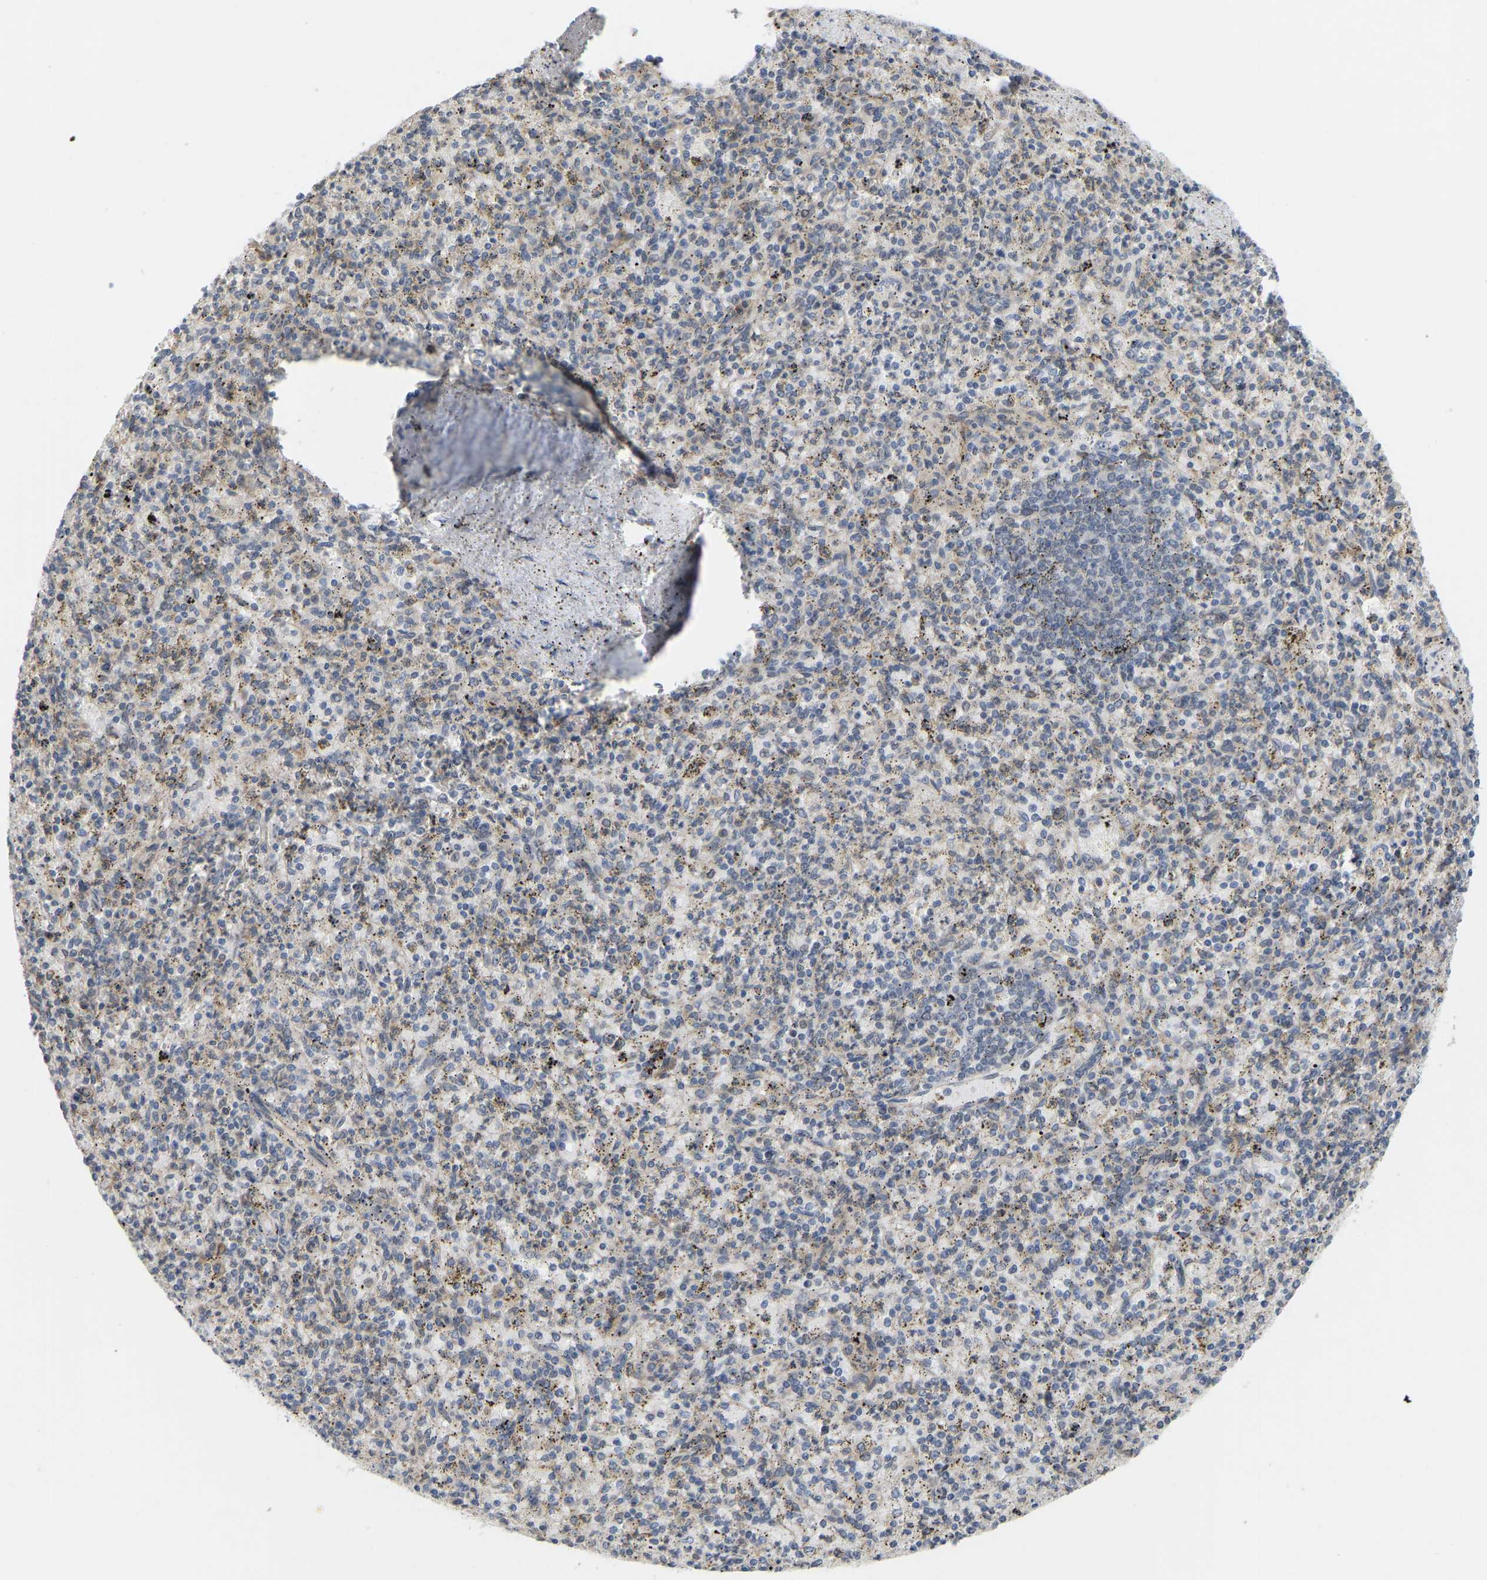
{"staining": {"intensity": "weak", "quantity": "<25%", "location": "cytoplasmic/membranous"}, "tissue": "spleen", "cell_type": "Cells in red pulp", "image_type": "normal", "snomed": [{"axis": "morphology", "description": "Normal tissue, NOS"}, {"axis": "topography", "description": "Spleen"}], "caption": "Cells in red pulp show no significant protein positivity in benign spleen. (Stains: DAB immunohistochemistry with hematoxylin counter stain, Microscopy: brightfield microscopy at high magnification).", "gene": "BEND3", "patient": {"sex": "male", "age": 72}}